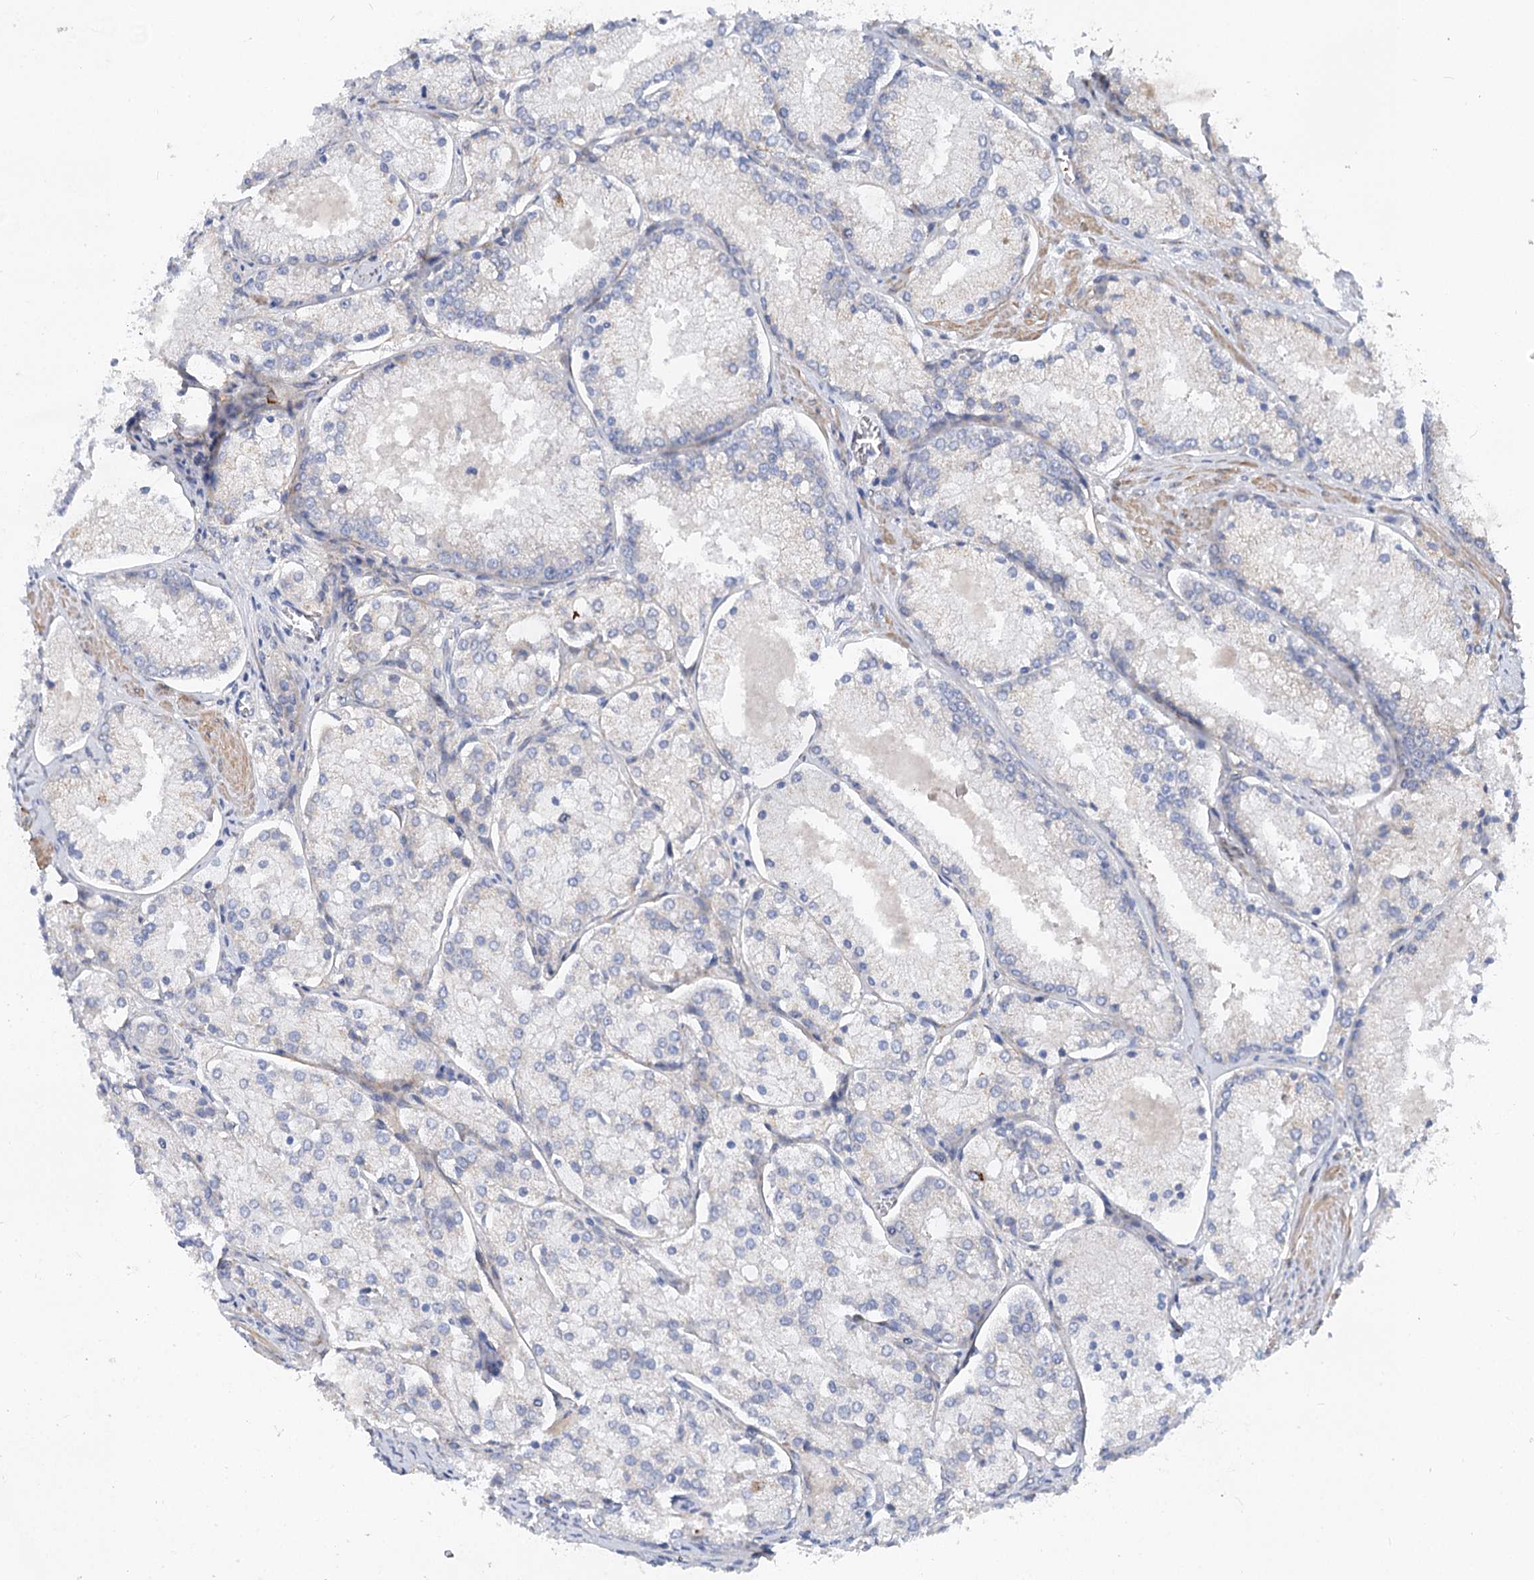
{"staining": {"intensity": "negative", "quantity": "none", "location": "none"}, "tissue": "prostate cancer", "cell_type": "Tumor cells", "image_type": "cancer", "snomed": [{"axis": "morphology", "description": "Adenocarcinoma, Low grade"}, {"axis": "topography", "description": "Prostate"}], "caption": "Protein analysis of prostate adenocarcinoma (low-grade) demonstrates no significant positivity in tumor cells. (Stains: DAB (3,3'-diaminobenzidine) IHC with hematoxylin counter stain, Microscopy: brightfield microscopy at high magnification).", "gene": "FGF19", "patient": {"sex": "male", "age": 74}}